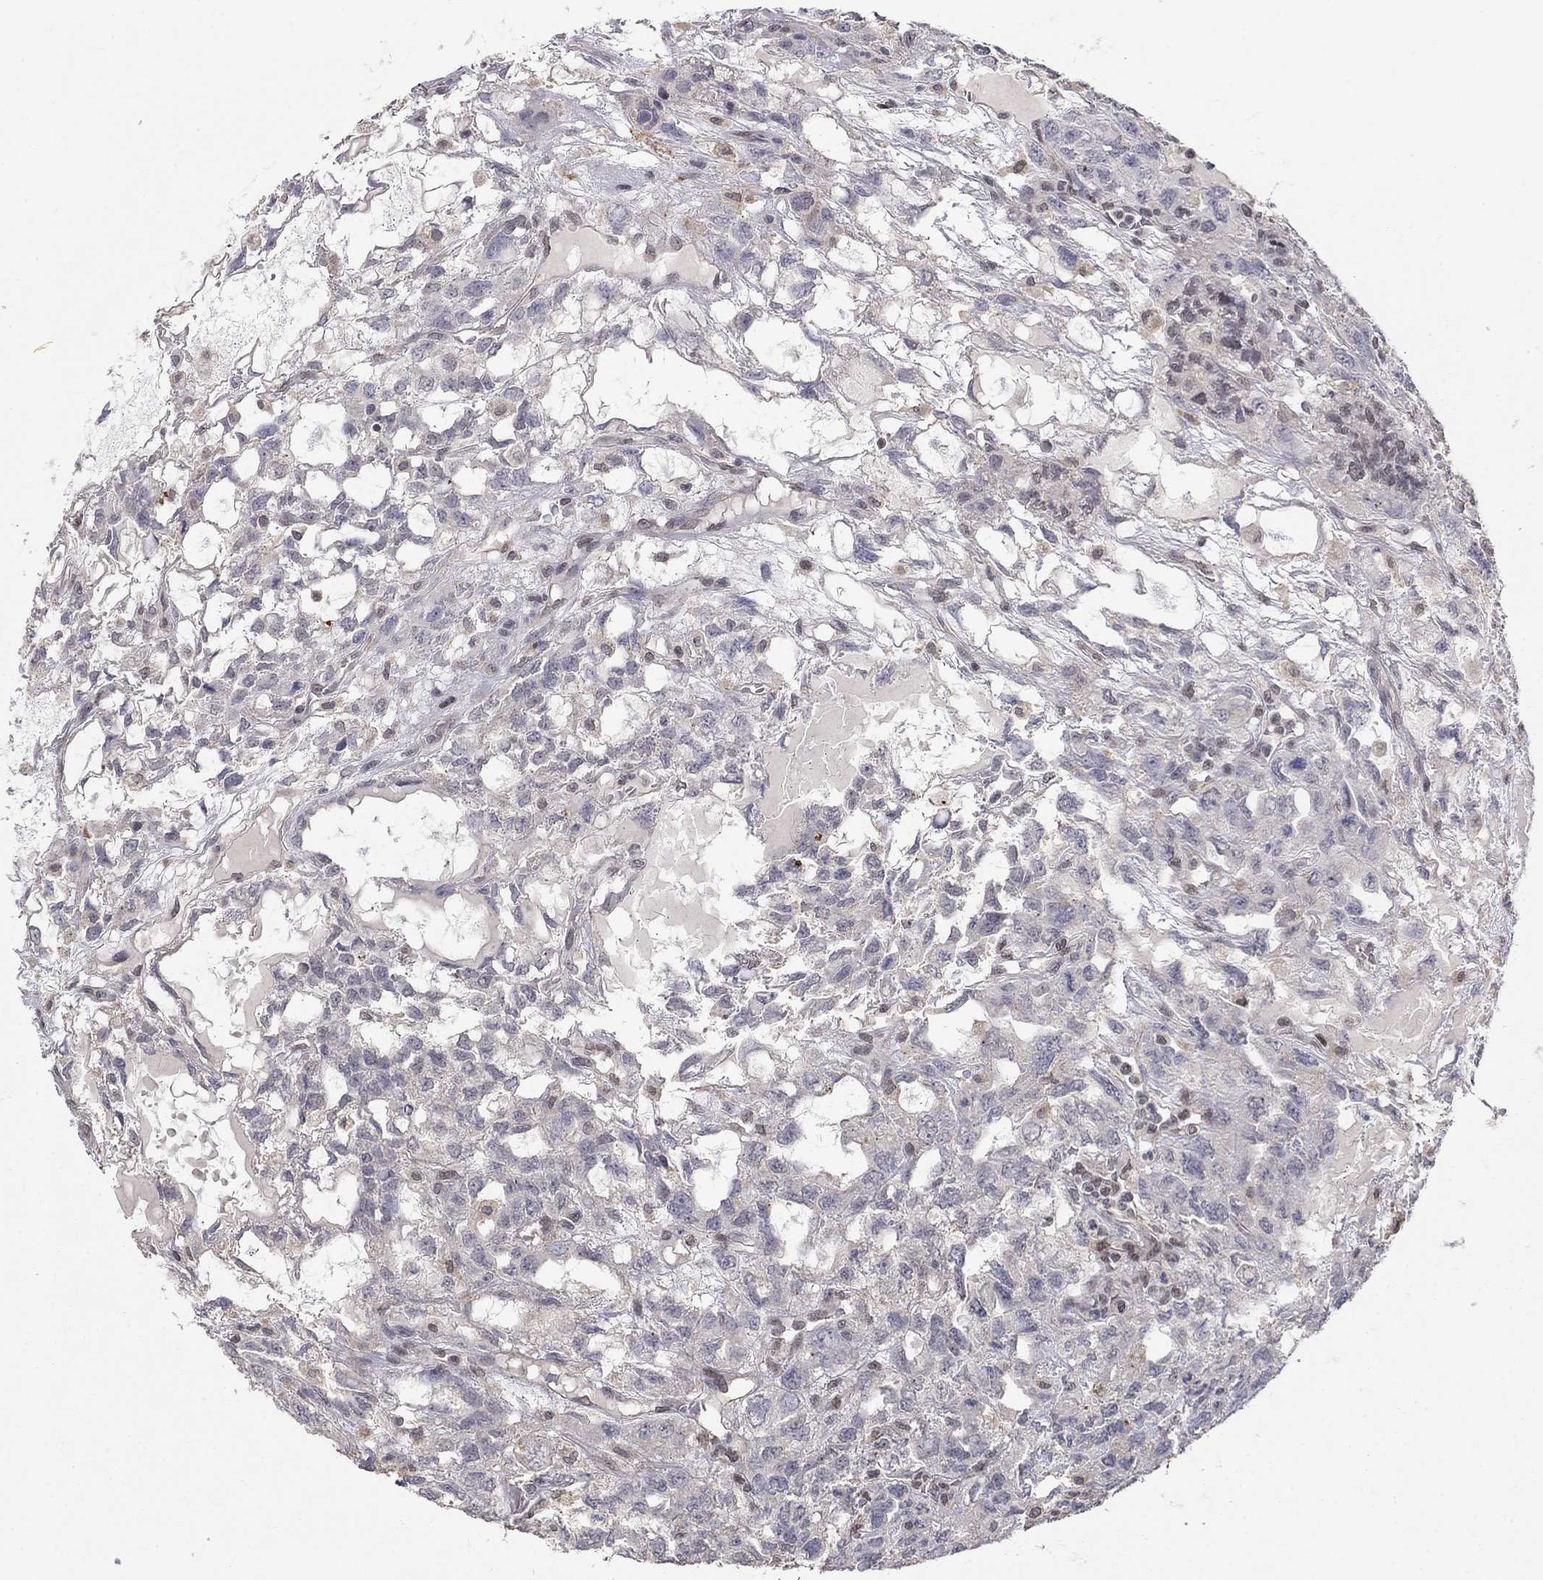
{"staining": {"intensity": "negative", "quantity": "none", "location": "none"}, "tissue": "testis cancer", "cell_type": "Tumor cells", "image_type": "cancer", "snomed": [{"axis": "morphology", "description": "Seminoma, NOS"}, {"axis": "topography", "description": "Testis"}], "caption": "A high-resolution histopathology image shows IHC staining of seminoma (testis), which displays no significant expression in tumor cells.", "gene": "GRIA3", "patient": {"sex": "male", "age": 52}}